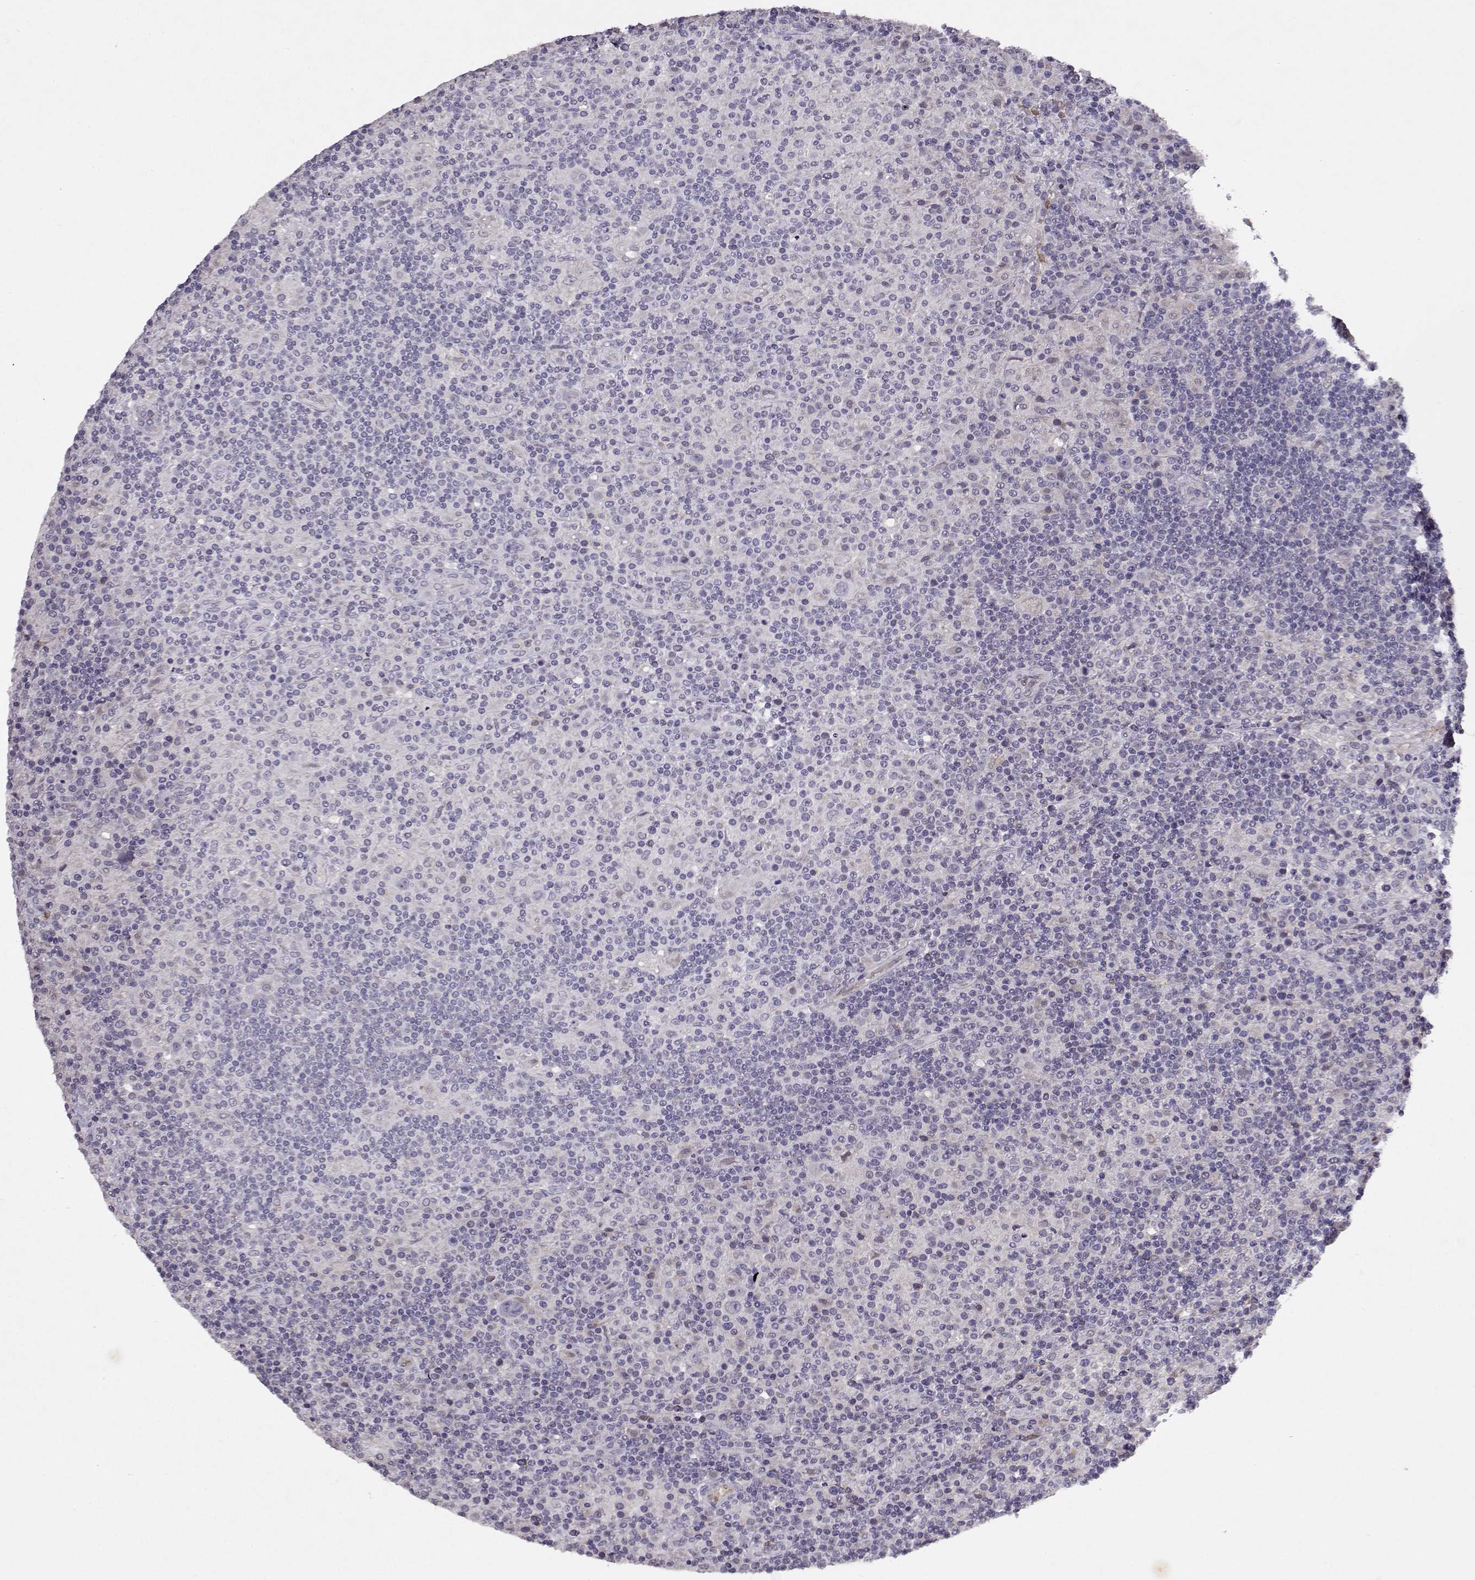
{"staining": {"intensity": "negative", "quantity": "none", "location": "none"}, "tissue": "lymphoma", "cell_type": "Tumor cells", "image_type": "cancer", "snomed": [{"axis": "morphology", "description": "Hodgkin's disease, NOS"}, {"axis": "topography", "description": "Lymph node"}], "caption": "Immunohistochemistry image of neoplastic tissue: human Hodgkin's disease stained with DAB shows no significant protein staining in tumor cells. (DAB (3,3'-diaminobenzidine) IHC with hematoxylin counter stain).", "gene": "BMX", "patient": {"sex": "male", "age": 70}}